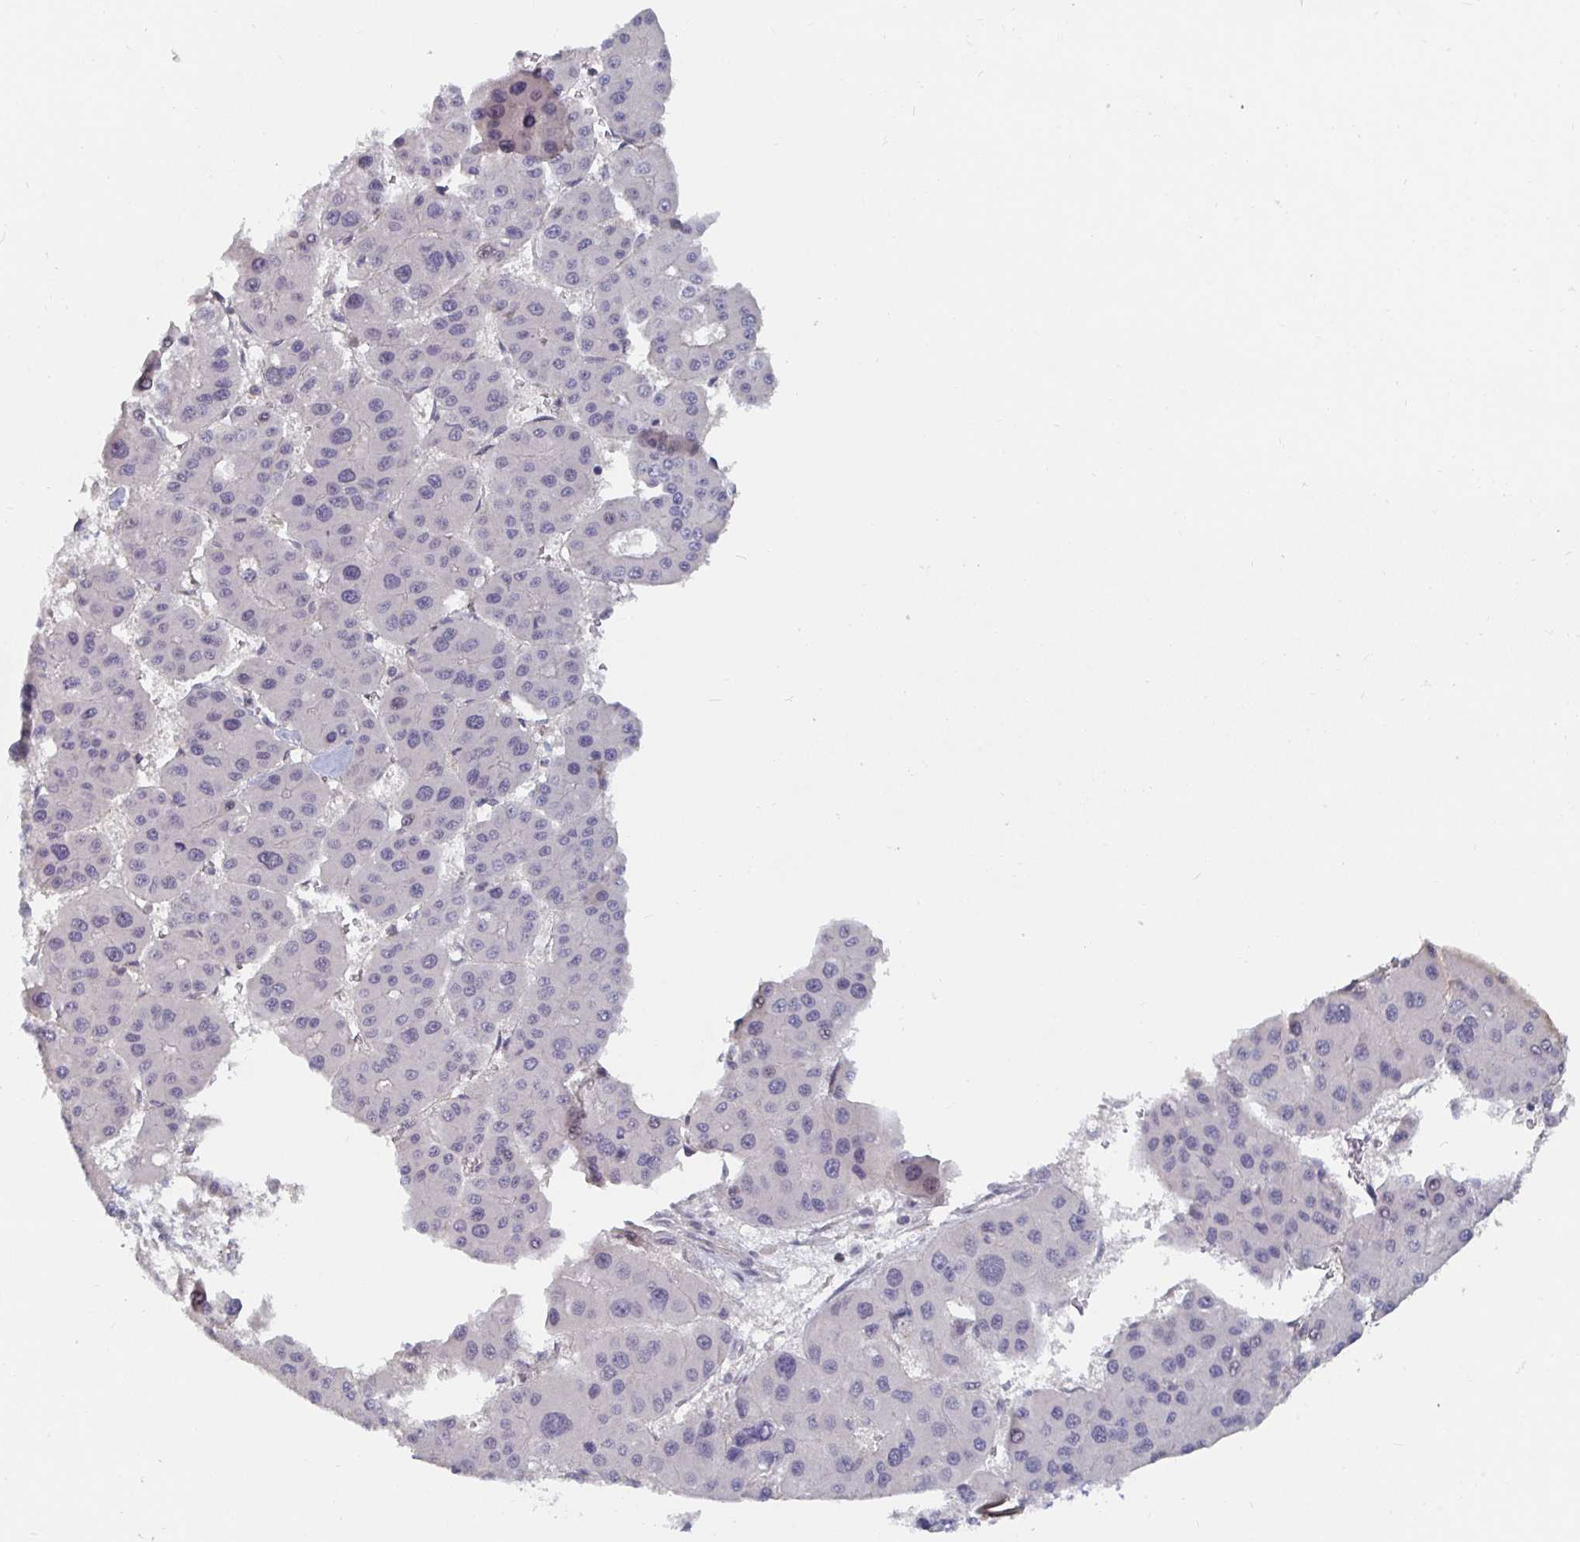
{"staining": {"intensity": "negative", "quantity": "none", "location": "none"}, "tissue": "liver cancer", "cell_type": "Tumor cells", "image_type": "cancer", "snomed": [{"axis": "morphology", "description": "Carcinoma, Hepatocellular, NOS"}, {"axis": "topography", "description": "Liver"}], "caption": "There is no significant expression in tumor cells of hepatocellular carcinoma (liver). (Immunohistochemistry, brightfield microscopy, high magnification).", "gene": "MEIS1", "patient": {"sex": "male", "age": 73}}